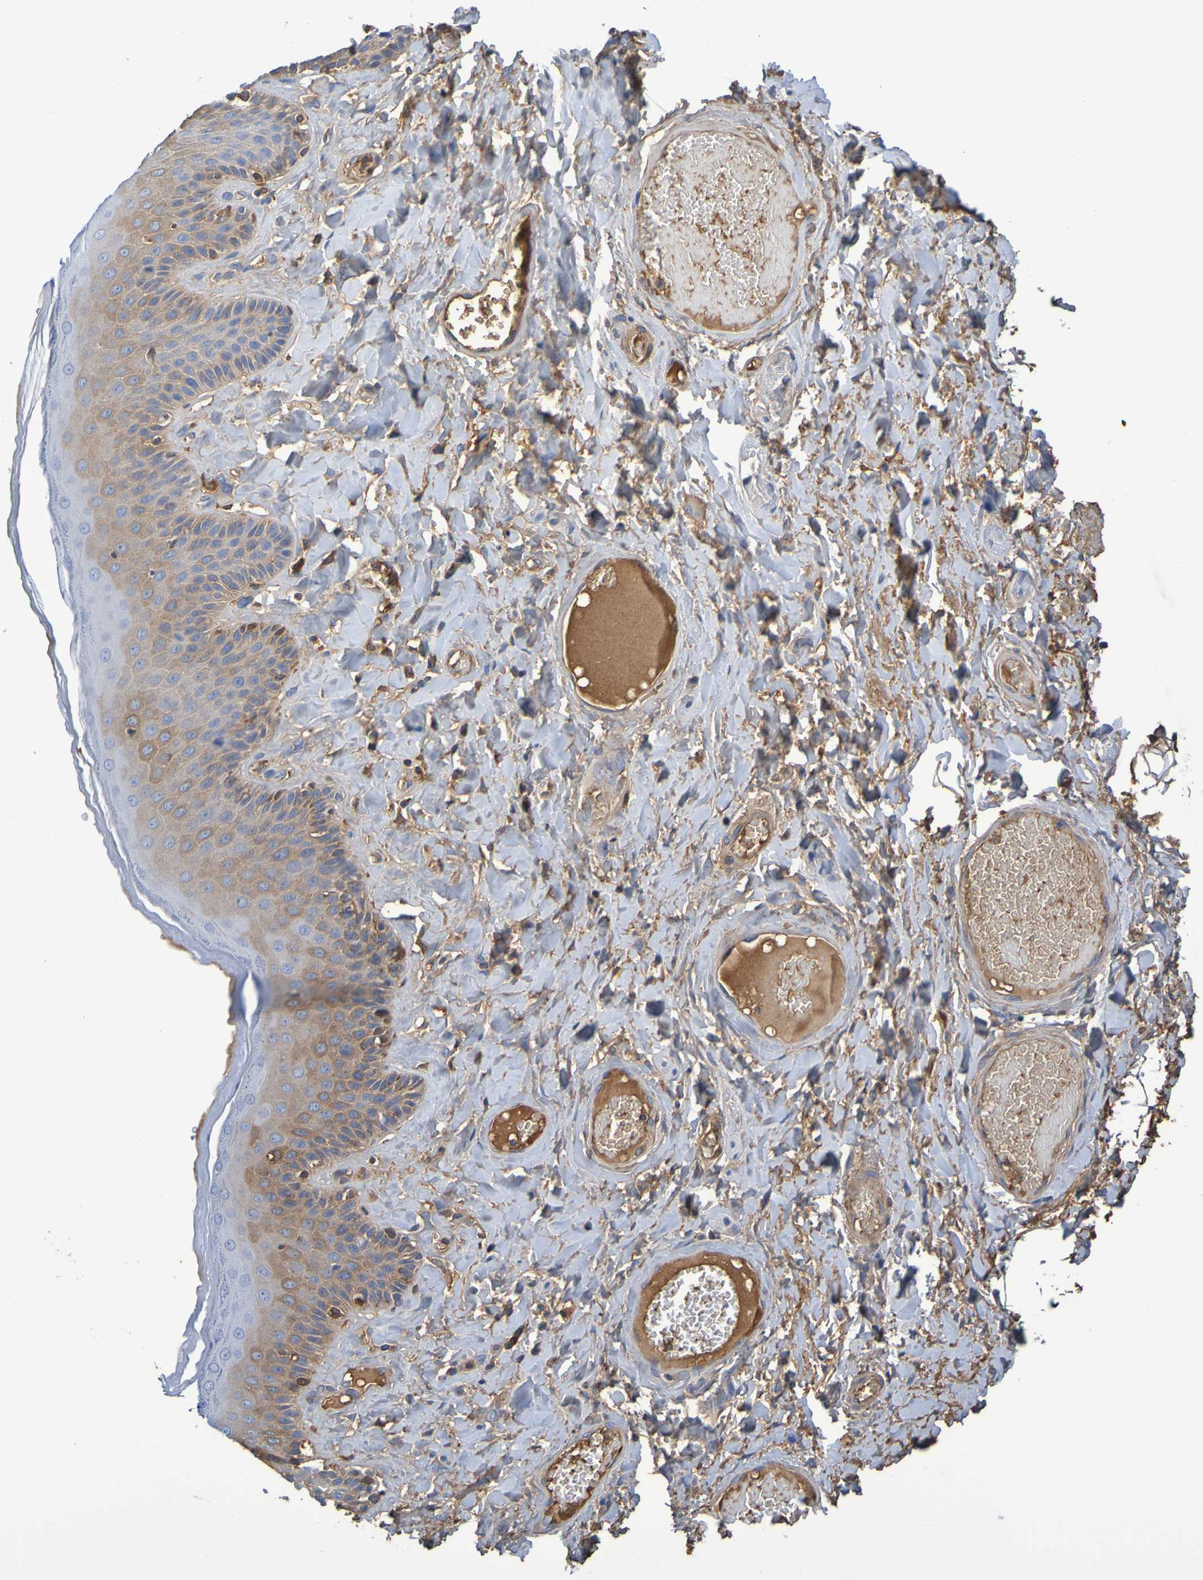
{"staining": {"intensity": "moderate", "quantity": "25%-75%", "location": "cytoplasmic/membranous"}, "tissue": "skin", "cell_type": "Epidermal cells", "image_type": "normal", "snomed": [{"axis": "morphology", "description": "Normal tissue, NOS"}, {"axis": "topography", "description": "Anal"}], "caption": "Immunohistochemical staining of benign skin demonstrates 25%-75% levels of moderate cytoplasmic/membranous protein staining in approximately 25%-75% of epidermal cells.", "gene": "GAB3", "patient": {"sex": "male", "age": 69}}